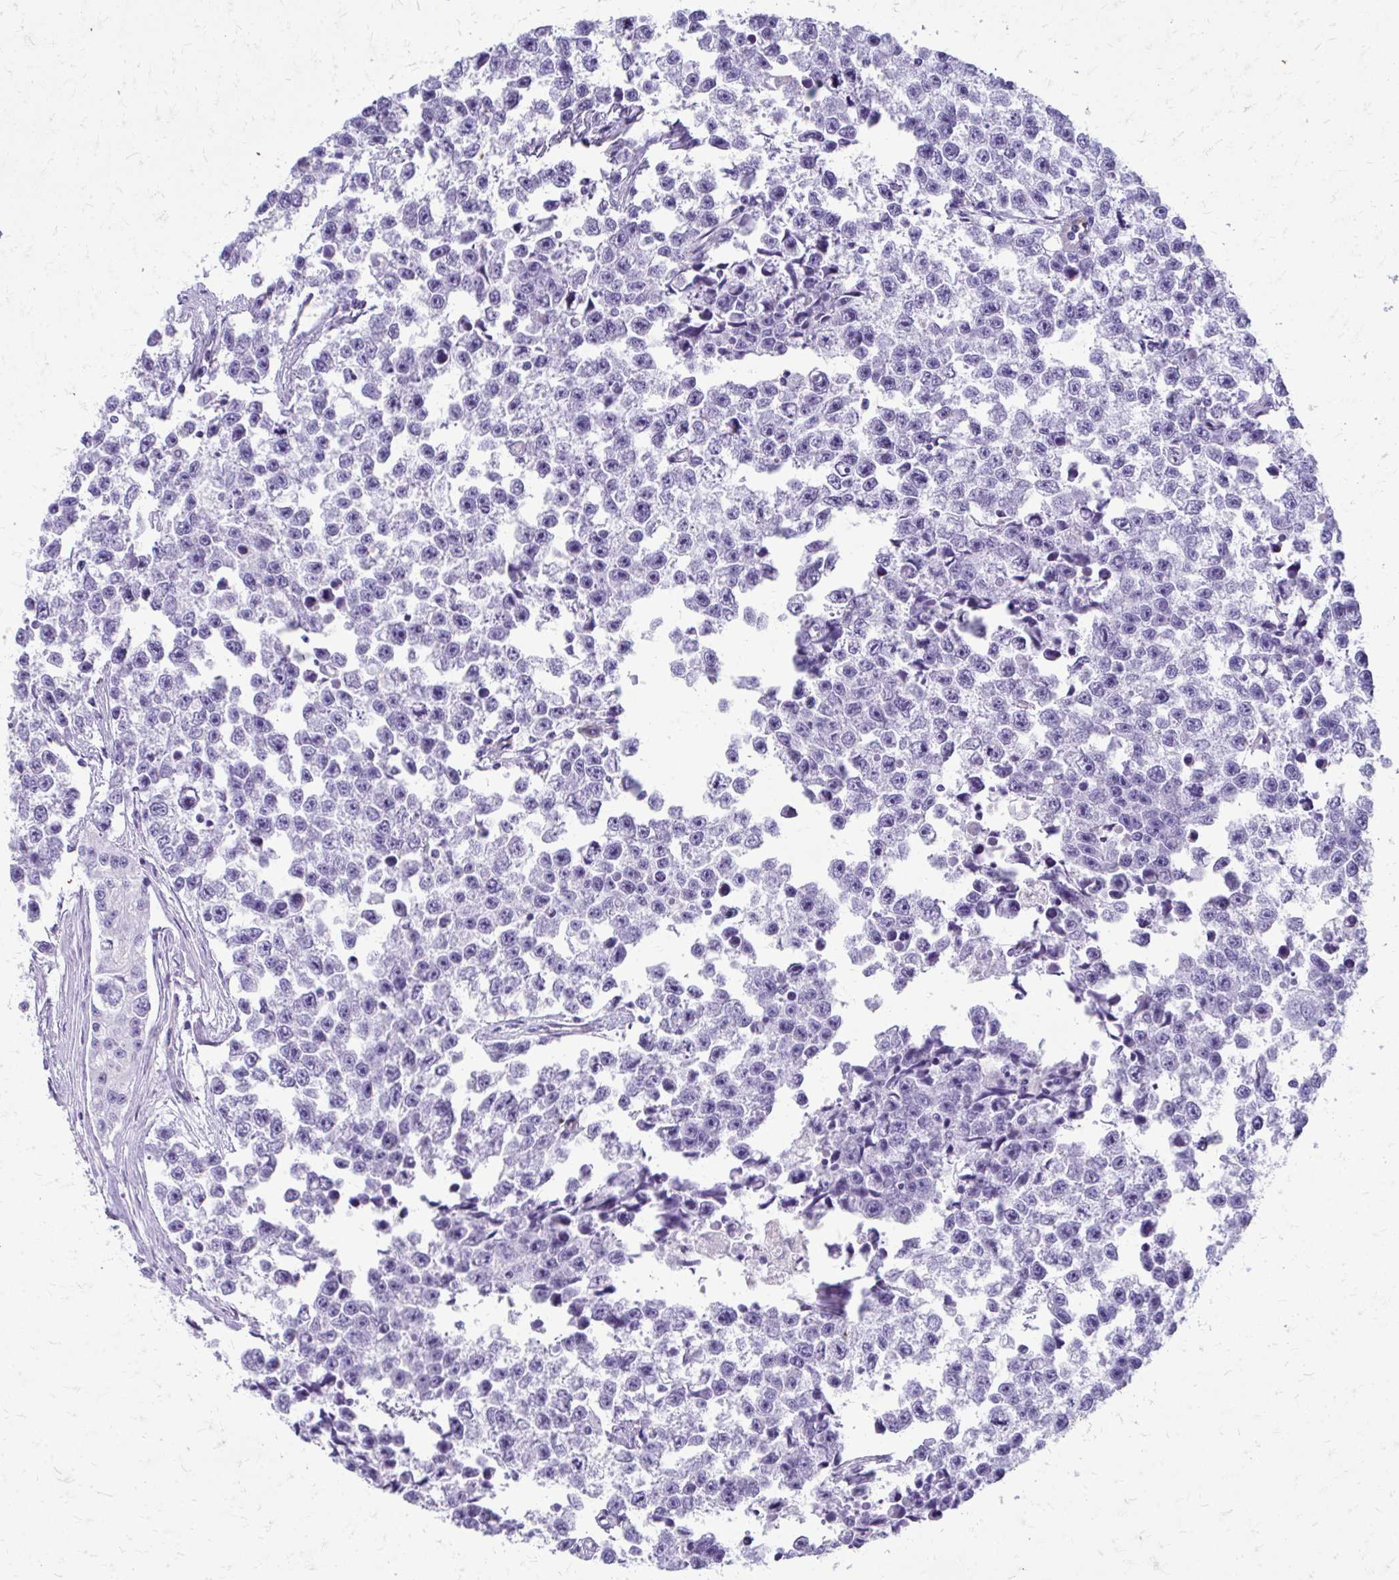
{"staining": {"intensity": "negative", "quantity": "none", "location": "none"}, "tissue": "testis cancer", "cell_type": "Tumor cells", "image_type": "cancer", "snomed": [{"axis": "morphology", "description": "Seminoma, NOS"}, {"axis": "topography", "description": "Testis"}], "caption": "Protein analysis of seminoma (testis) demonstrates no significant expression in tumor cells.", "gene": "TPSG1", "patient": {"sex": "male", "age": 26}}